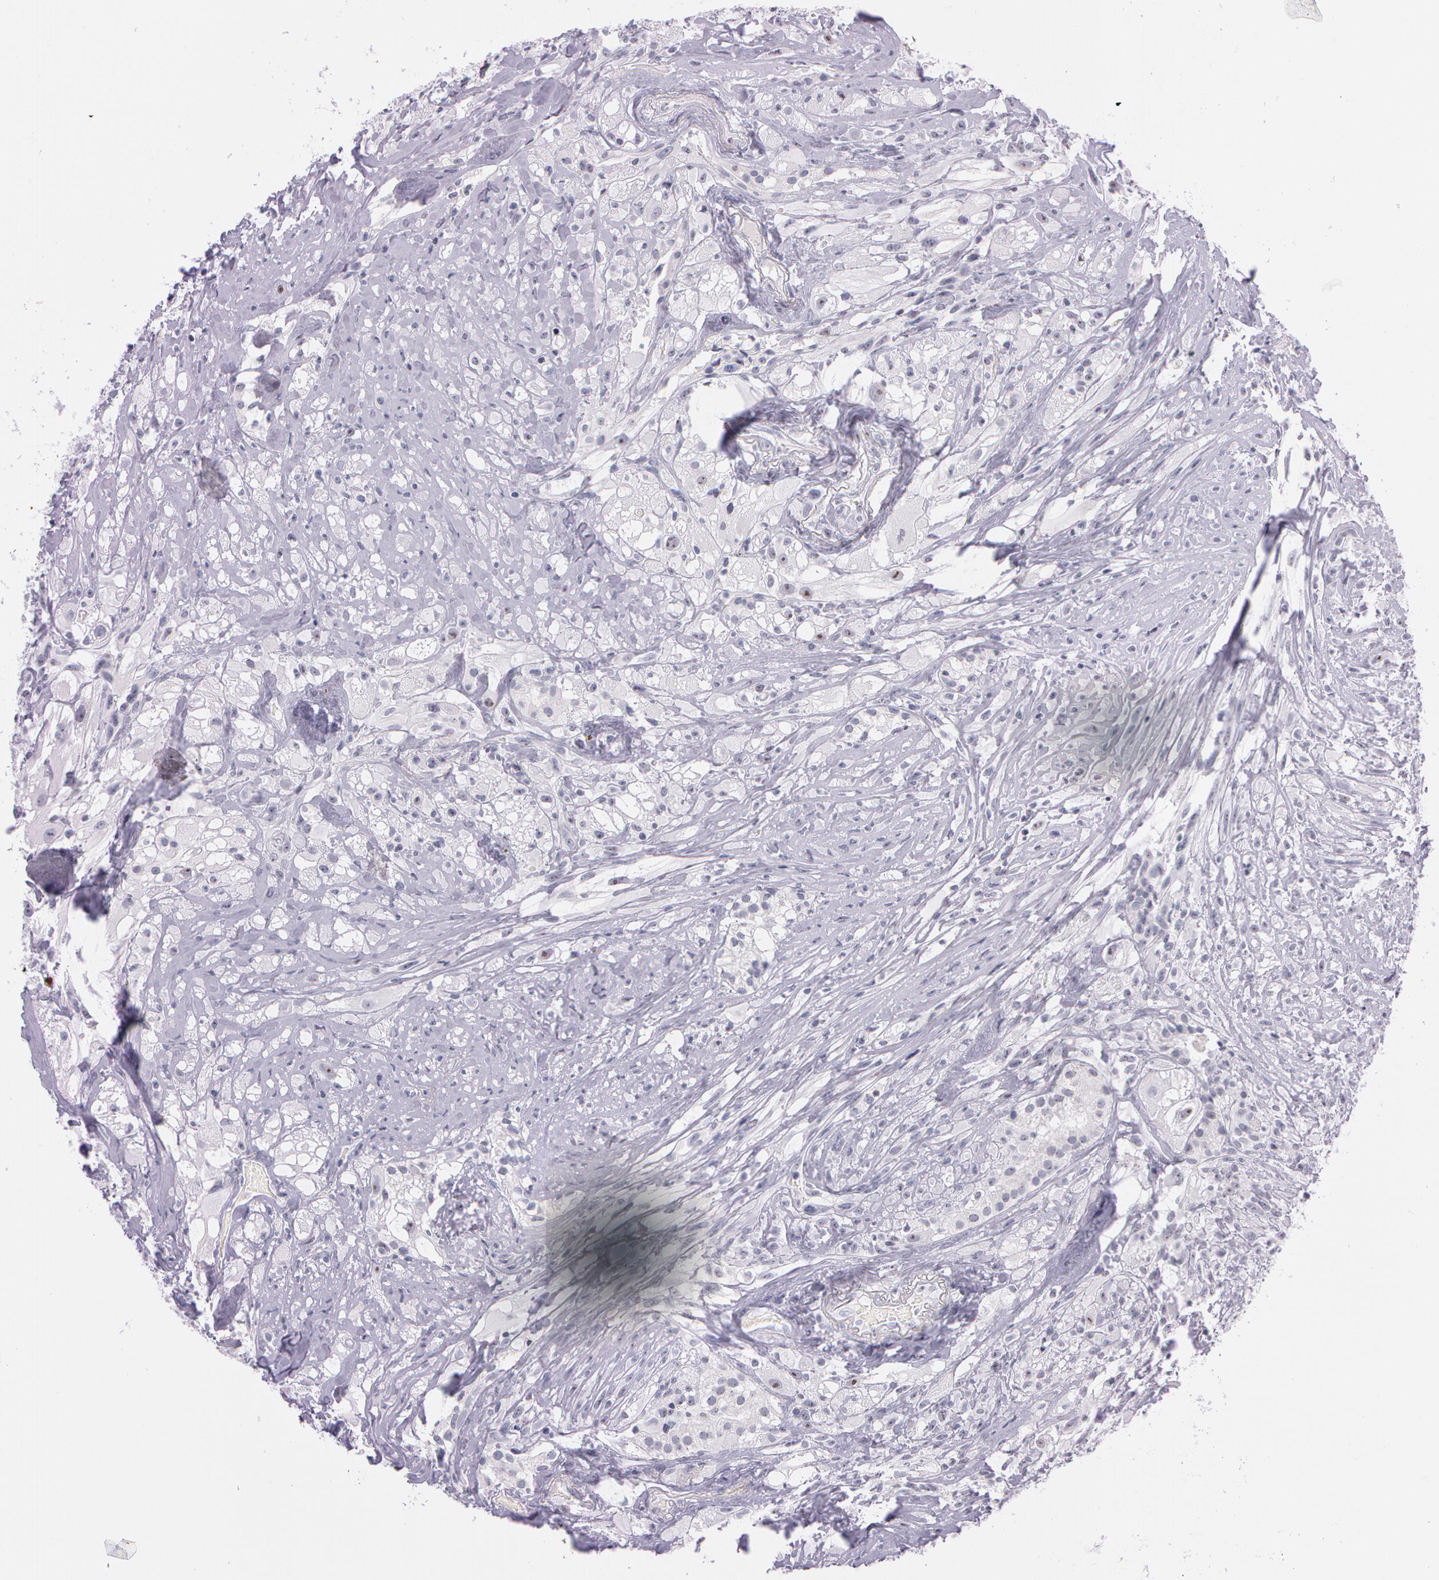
{"staining": {"intensity": "negative", "quantity": "none", "location": "none"}, "tissue": "glioma", "cell_type": "Tumor cells", "image_type": "cancer", "snomed": [{"axis": "morphology", "description": "Glioma, malignant, High grade"}, {"axis": "topography", "description": "Brain"}], "caption": "DAB (3,3'-diaminobenzidine) immunohistochemical staining of malignant glioma (high-grade) shows no significant expression in tumor cells.", "gene": "FBL", "patient": {"sex": "male", "age": 48}}